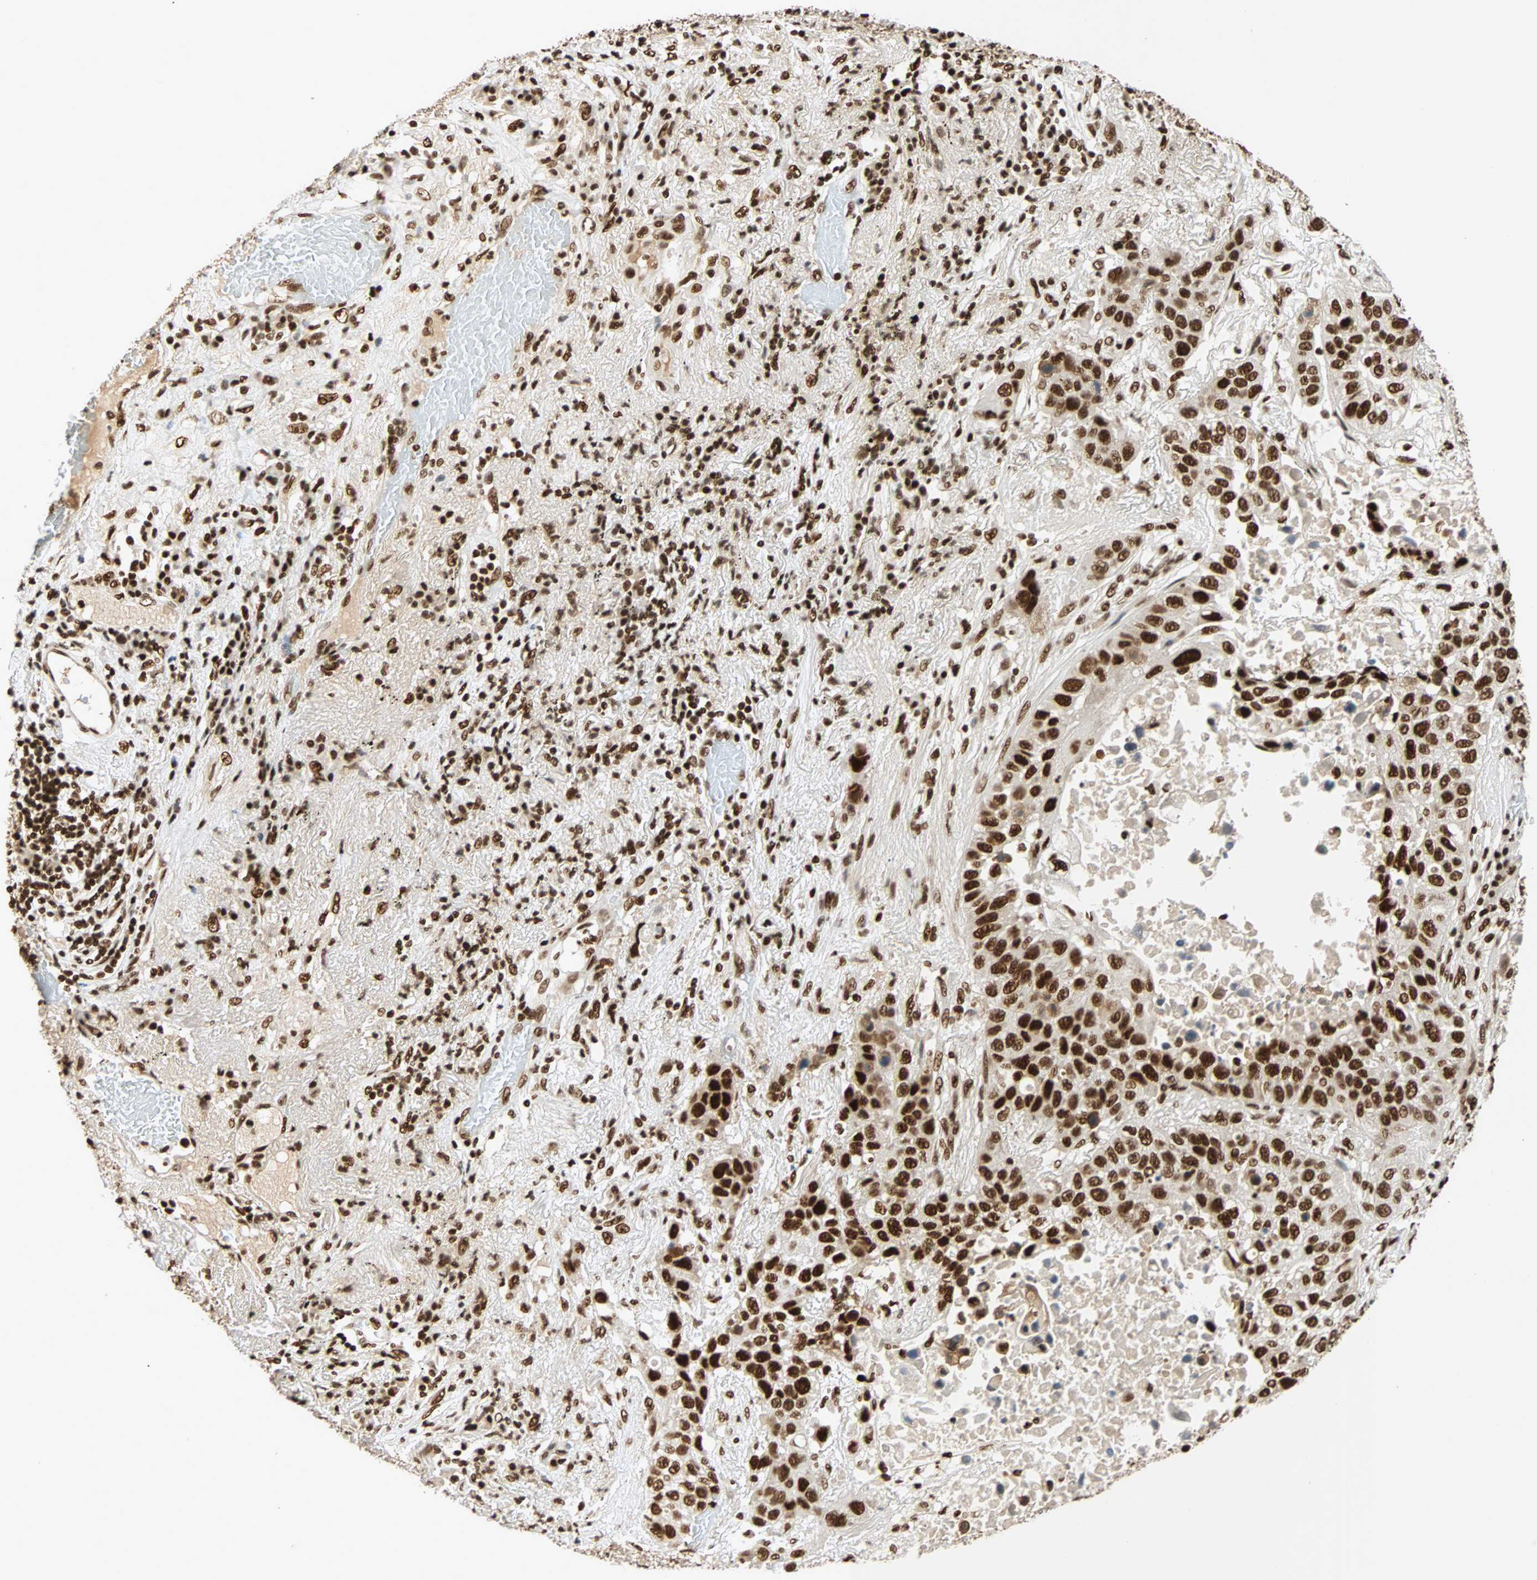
{"staining": {"intensity": "strong", "quantity": ">75%", "location": "nuclear"}, "tissue": "lung cancer", "cell_type": "Tumor cells", "image_type": "cancer", "snomed": [{"axis": "morphology", "description": "Squamous cell carcinoma, NOS"}, {"axis": "topography", "description": "Lung"}], "caption": "This micrograph shows immunohistochemistry staining of human lung cancer (squamous cell carcinoma), with high strong nuclear positivity in about >75% of tumor cells.", "gene": "CDK12", "patient": {"sex": "male", "age": 57}}